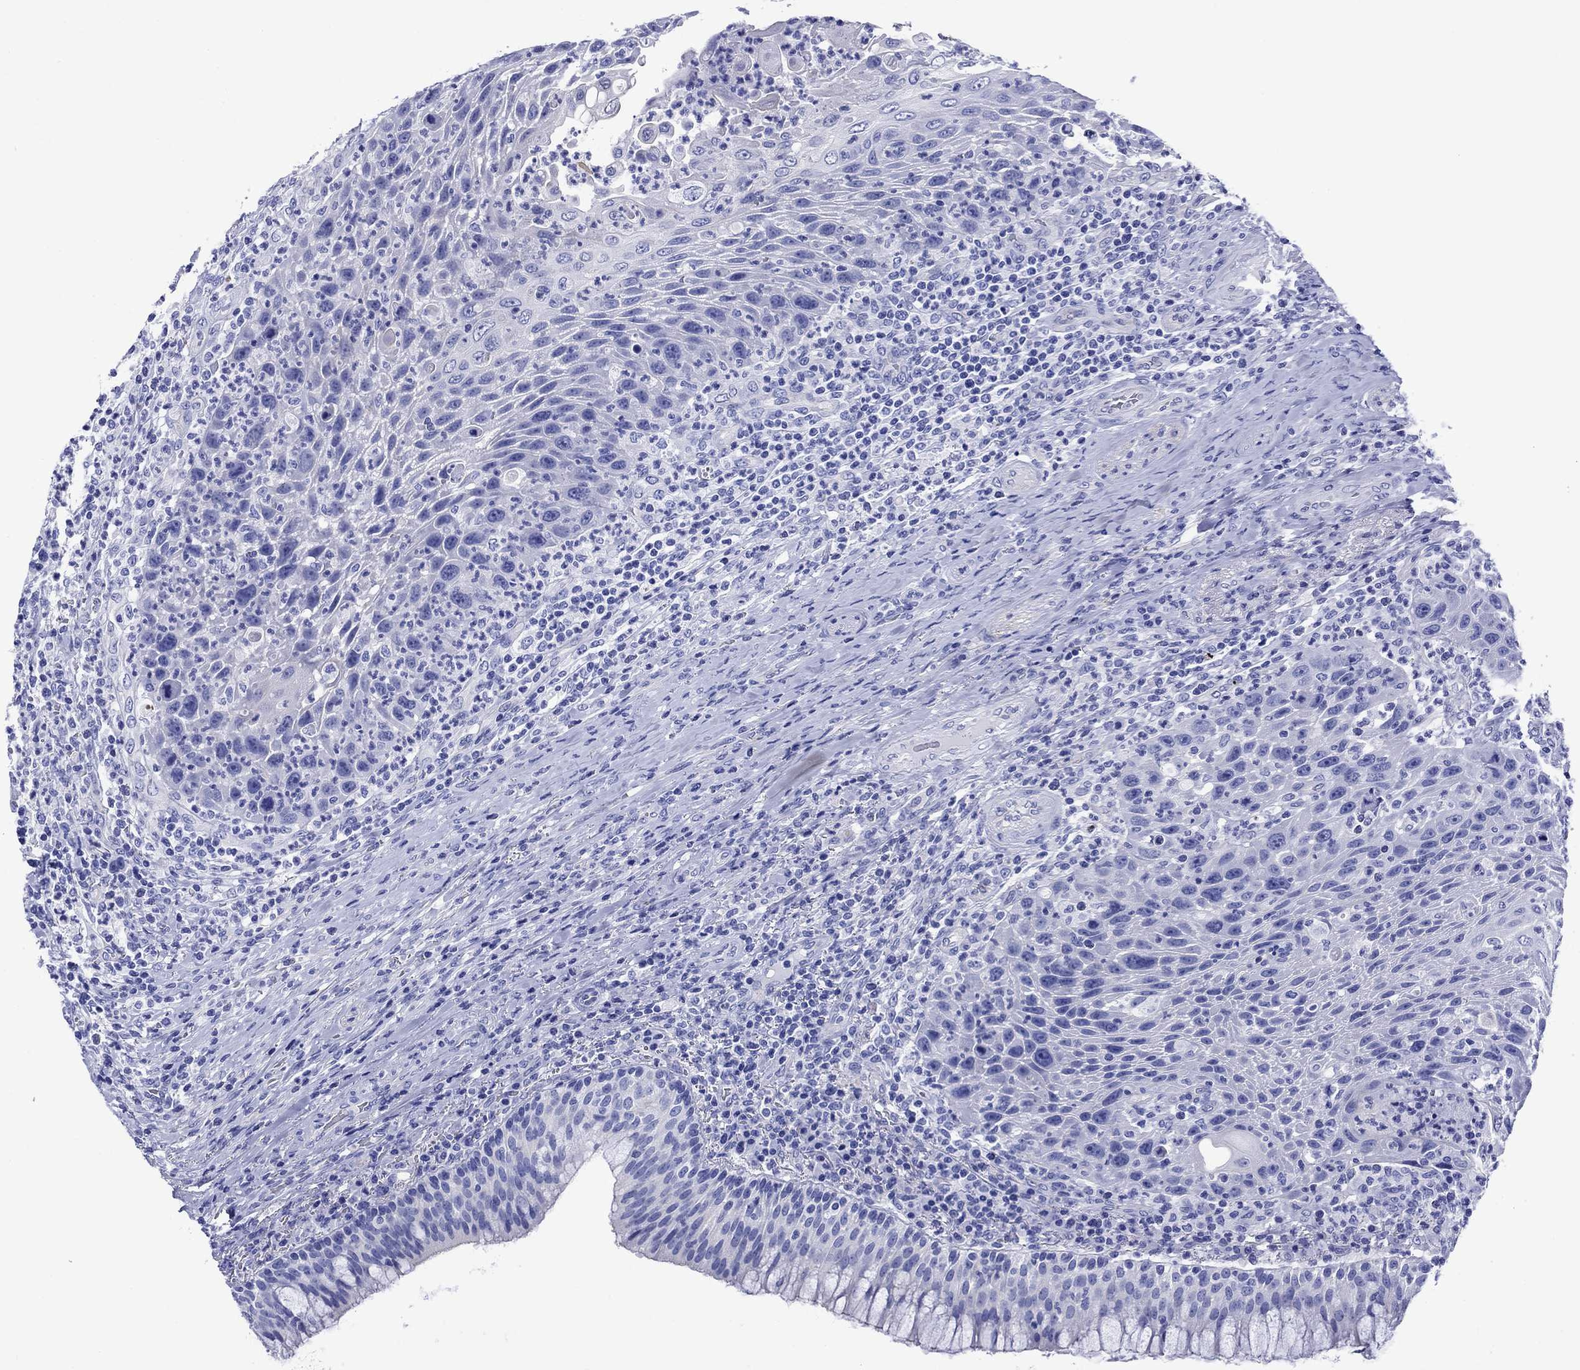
{"staining": {"intensity": "negative", "quantity": "none", "location": "none"}, "tissue": "head and neck cancer", "cell_type": "Tumor cells", "image_type": "cancer", "snomed": [{"axis": "morphology", "description": "Squamous cell carcinoma, NOS"}, {"axis": "topography", "description": "Head-Neck"}], "caption": "An image of human head and neck squamous cell carcinoma is negative for staining in tumor cells.", "gene": "SLC1A2", "patient": {"sex": "male", "age": 69}}